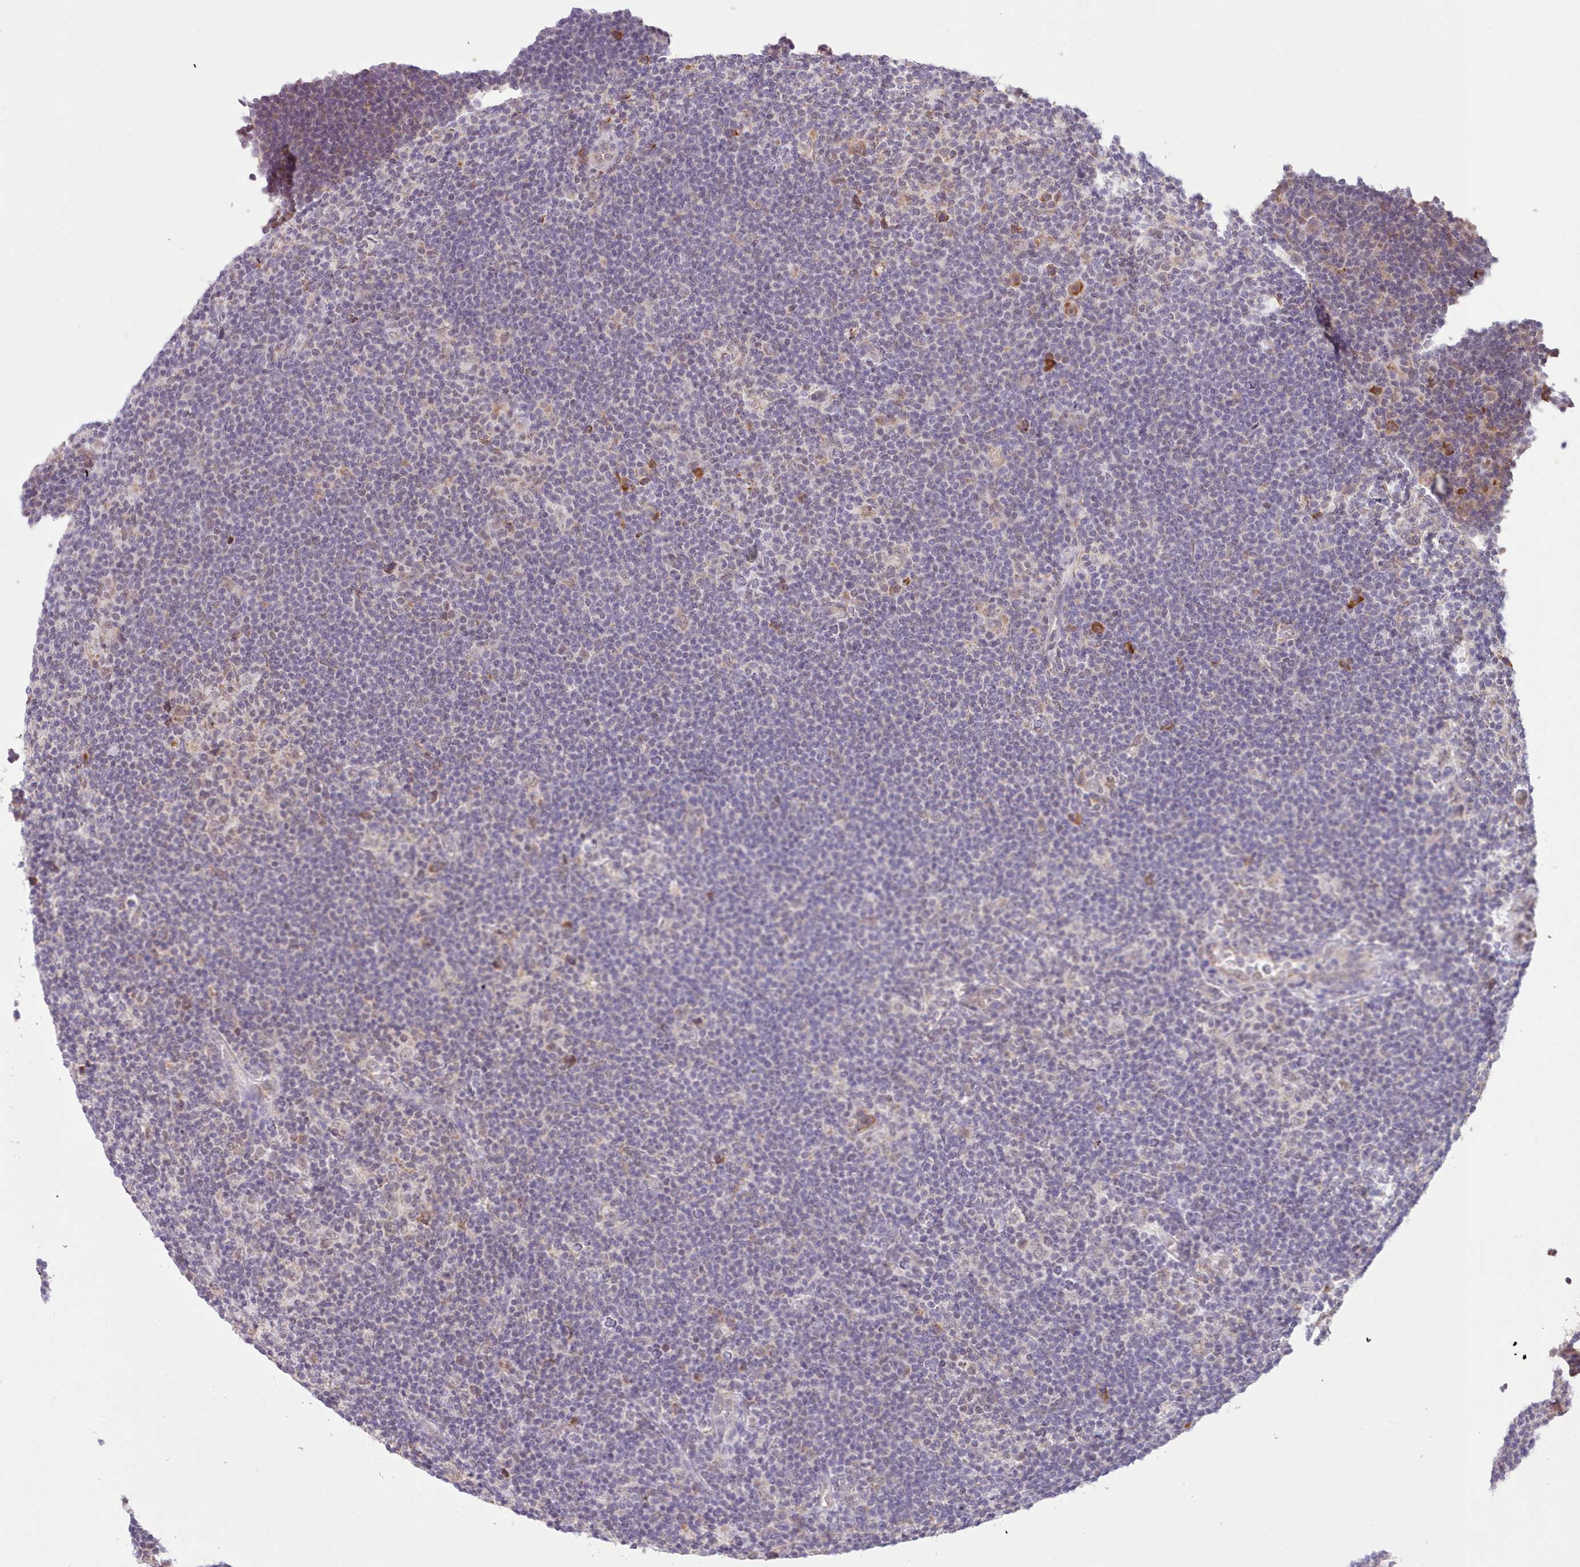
{"staining": {"intensity": "strong", "quantity": ">75%", "location": "cytoplasmic/membranous"}, "tissue": "lymphoma", "cell_type": "Tumor cells", "image_type": "cancer", "snomed": [{"axis": "morphology", "description": "Hodgkin's disease, NOS"}, {"axis": "topography", "description": "Lymph node"}], "caption": "IHC photomicrograph of human Hodgkin's disease stained for a protein (brown), which reveals high levels of strong cytoplasmic/membranous positivity in about >75% of tumor cells.", "gene": "SEC61B", "patient": {"sex": "female", "age": 57}}